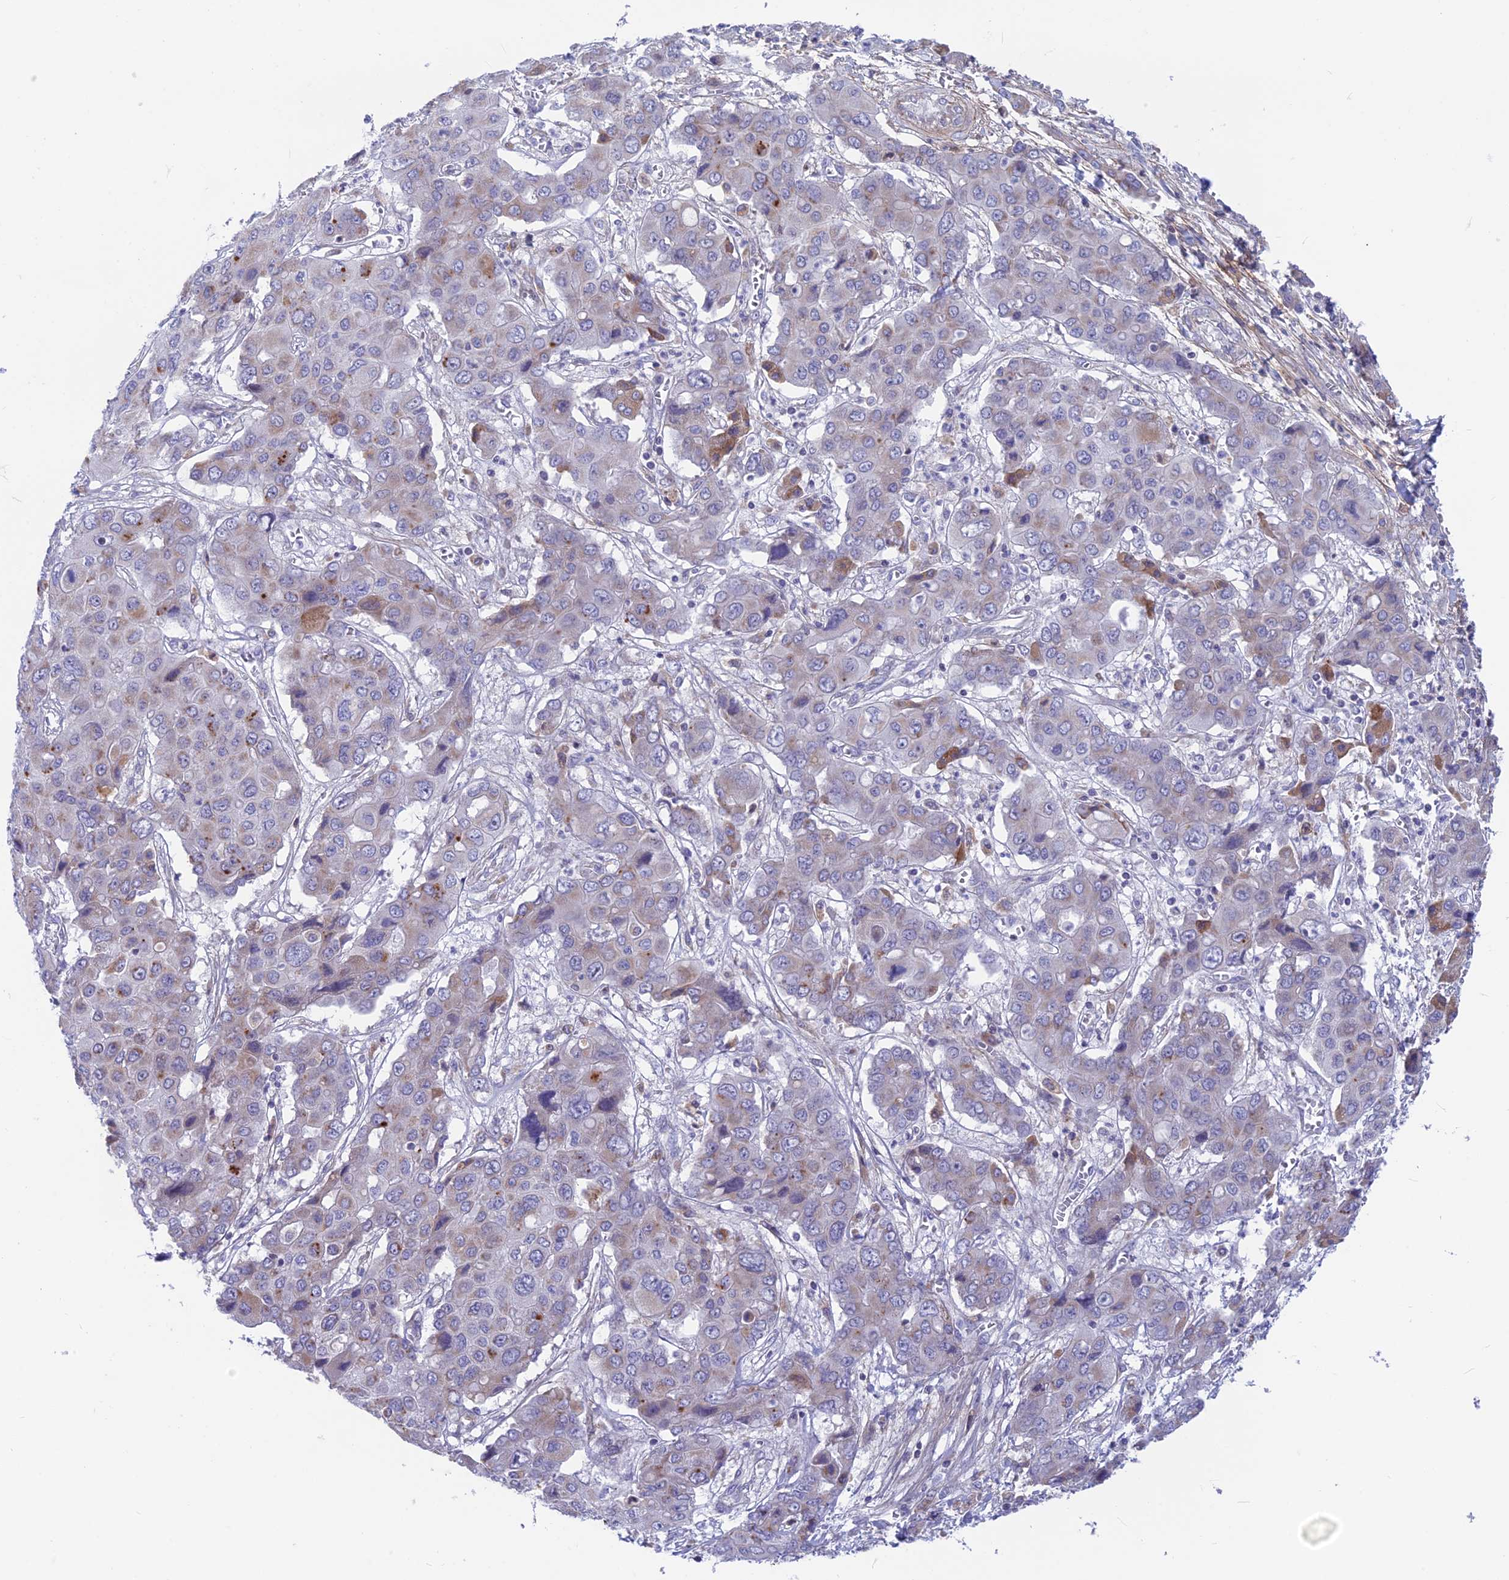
{"staining": {"intensity": "moderate", "quantity": "<25%", "location": "cytoplasmic/membranous"}, "tissue": "liver cancer", "cell_type": "Tumor cells", "image_type": "cancer", "snomed": [{"axis": "morphology", "description": "Cholangiocarcinoma"}, {"axis": "topography", "description": "Liver"}], "caption": "A low amount of moderate cytoplasmic/membranous positivity is identified in about <25% of tumor cells in liver cancer (cholangiocarcinoma) tissue. (Brightfield microscopy of DAB IHC at high magnification).", "gene": "PLAC9", "patient": {"sex": "male", "age": 67}}